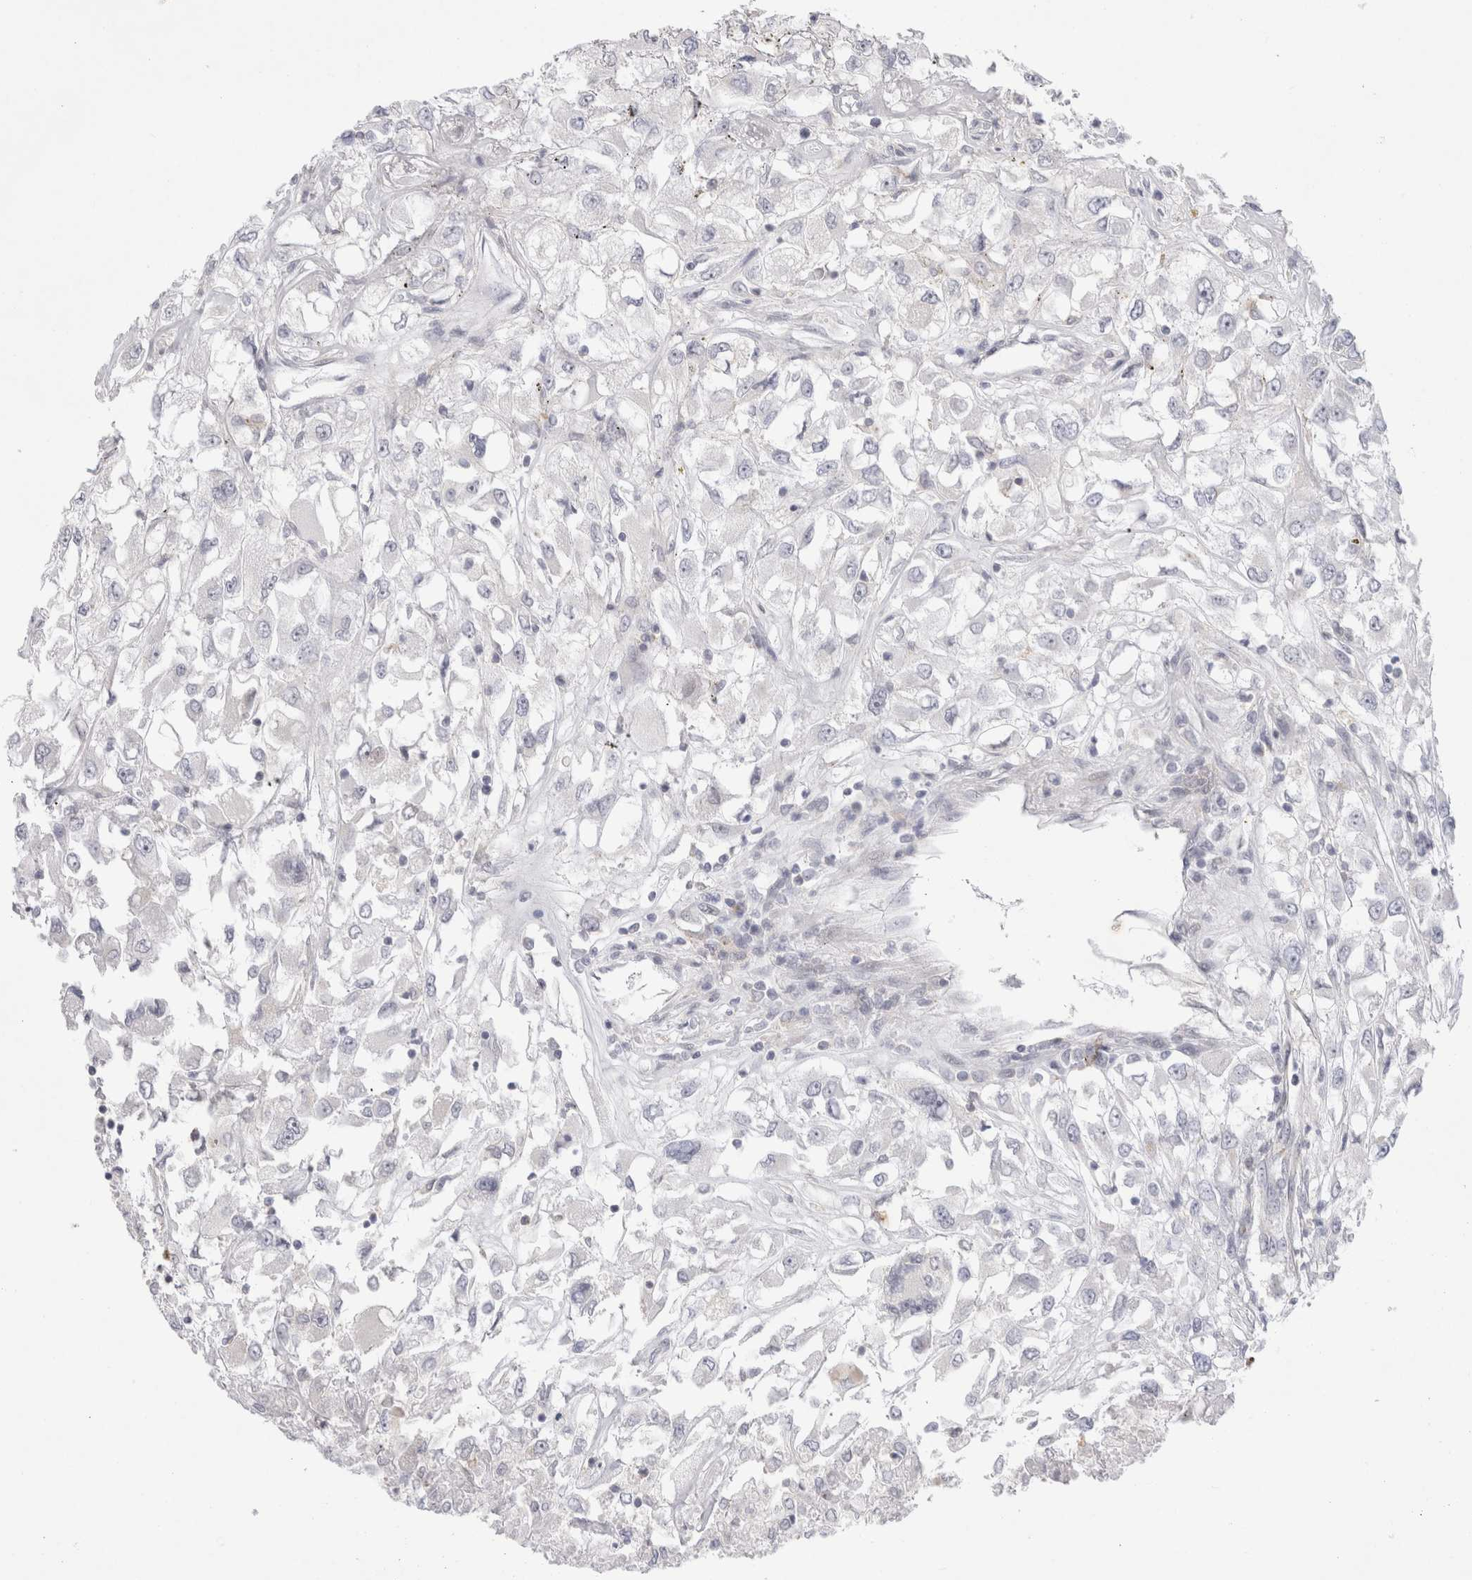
{"staining": {"intensity": "negative", "quantity": "none", "location": "none"}, "tissue": "renal cancer", "cell_type": "Tumor cells", "image_type": "cancer", "snomed": [{"axis": "morphology", "description": "Adenocarcinoma, NOS"}, {"axis": "topography", "description": "Kidney"}], "caption": "IHC histopathology image of renal cancer stained for a protein (brown), which reveals no expression in tumor cells. (Stains: DAB (3,3'-diaminobenzidine) immunohistochemistry (IHC) with hematoxylin counter stain, Microscopy: brightfield microscopy at high magnification).", "gene": "CERS5", "patient": {"sex": "female", "age": 52}}